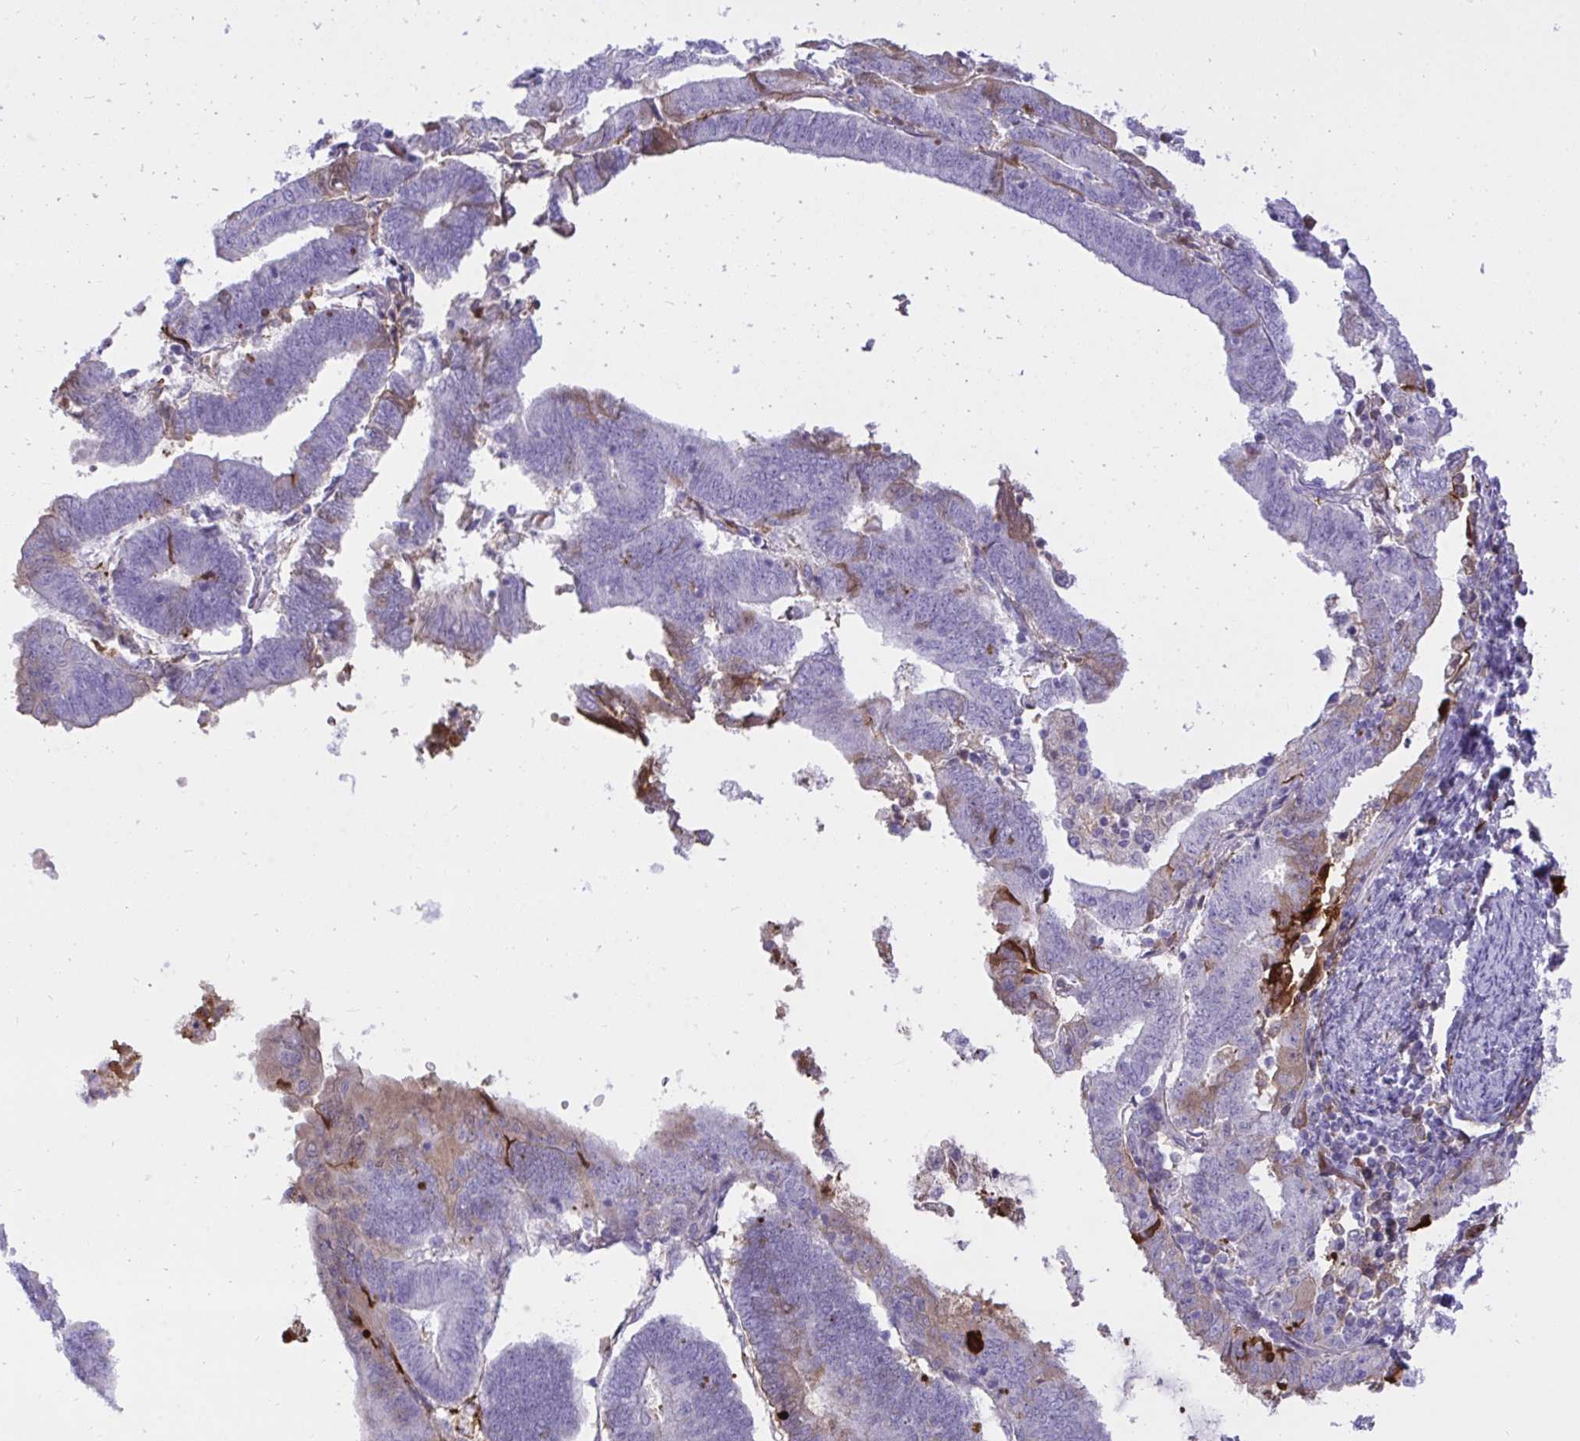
{"staining": {"intensity": "weak", "quantity": "<25%", "location": "cytoplasmic/membranous"}, "tissue": "endometrial cancer", "cell_type": "Tumor cells", "image_type": "cancer", "snomed": [{"axis": "morphology", "description": "Adenocarcinoma, NOS"}, {"axis": "topography", "description": "Endometrium"}], "caption": "Immunohistochemistry (IHC) micrograph of human endometrial cancer stained for a protein (brown), which exhibits no positivity in tumor cells.", "gene": "F2", "patient": {"sex": "female", "age": 70}}